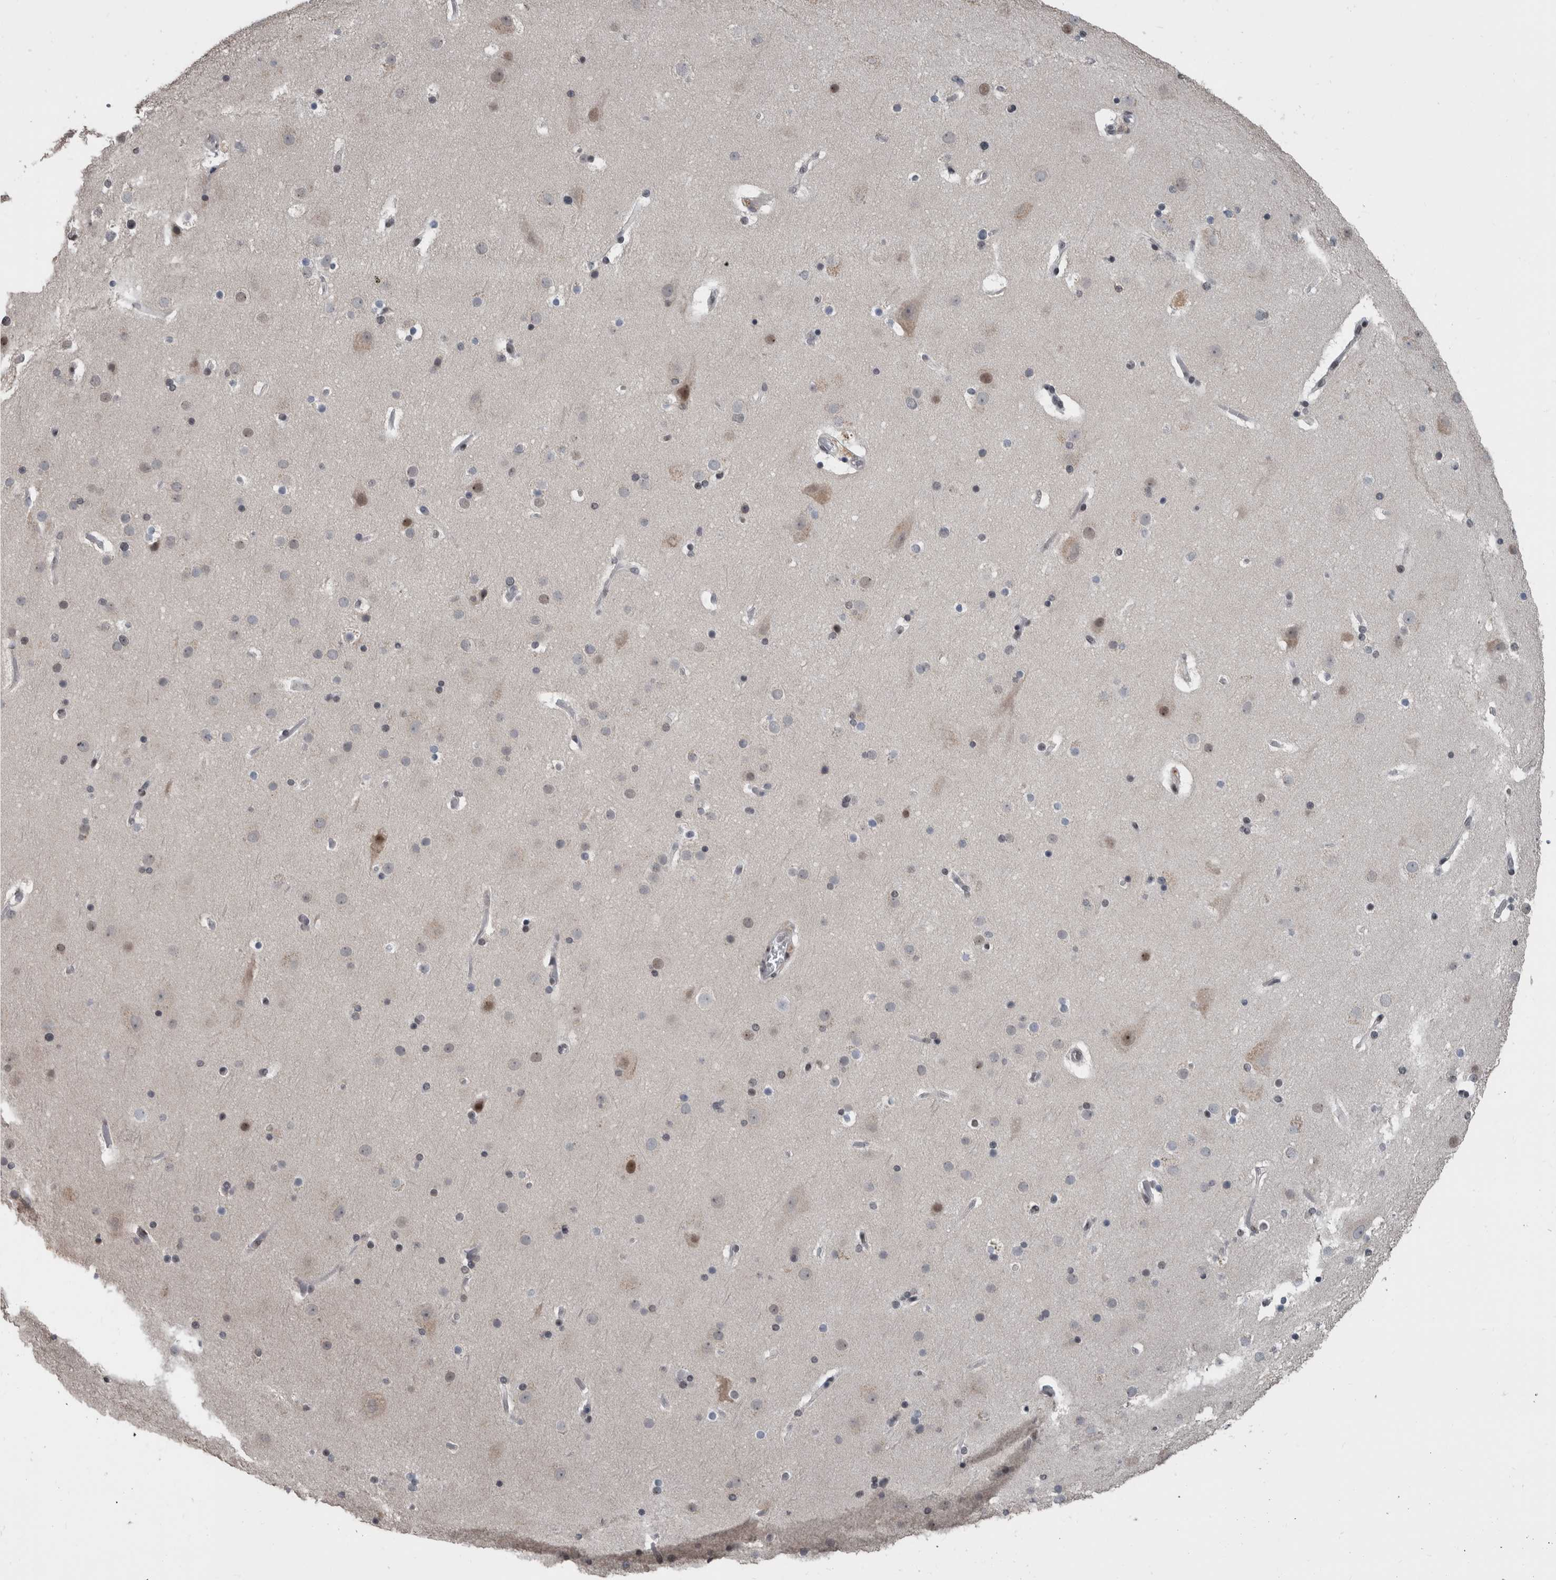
{"staining": {"intensity": "negative", "quantity": "none", "location": "none"}, "tissue": "cerebral cortex", "cell_type": "Endothelial cells", "image_type": "normal", "snomed": [{"axis": "morphology", "description": "Normal tissue, NOS"}, {"axis": "topography", "description": "Cerebral cortex"}], "caption": "Endothelial cells show no significant protein expression in benign cerebral cortex.", "gene": "ZBTB21", "patient": {"sex": "male", "age": 57}}